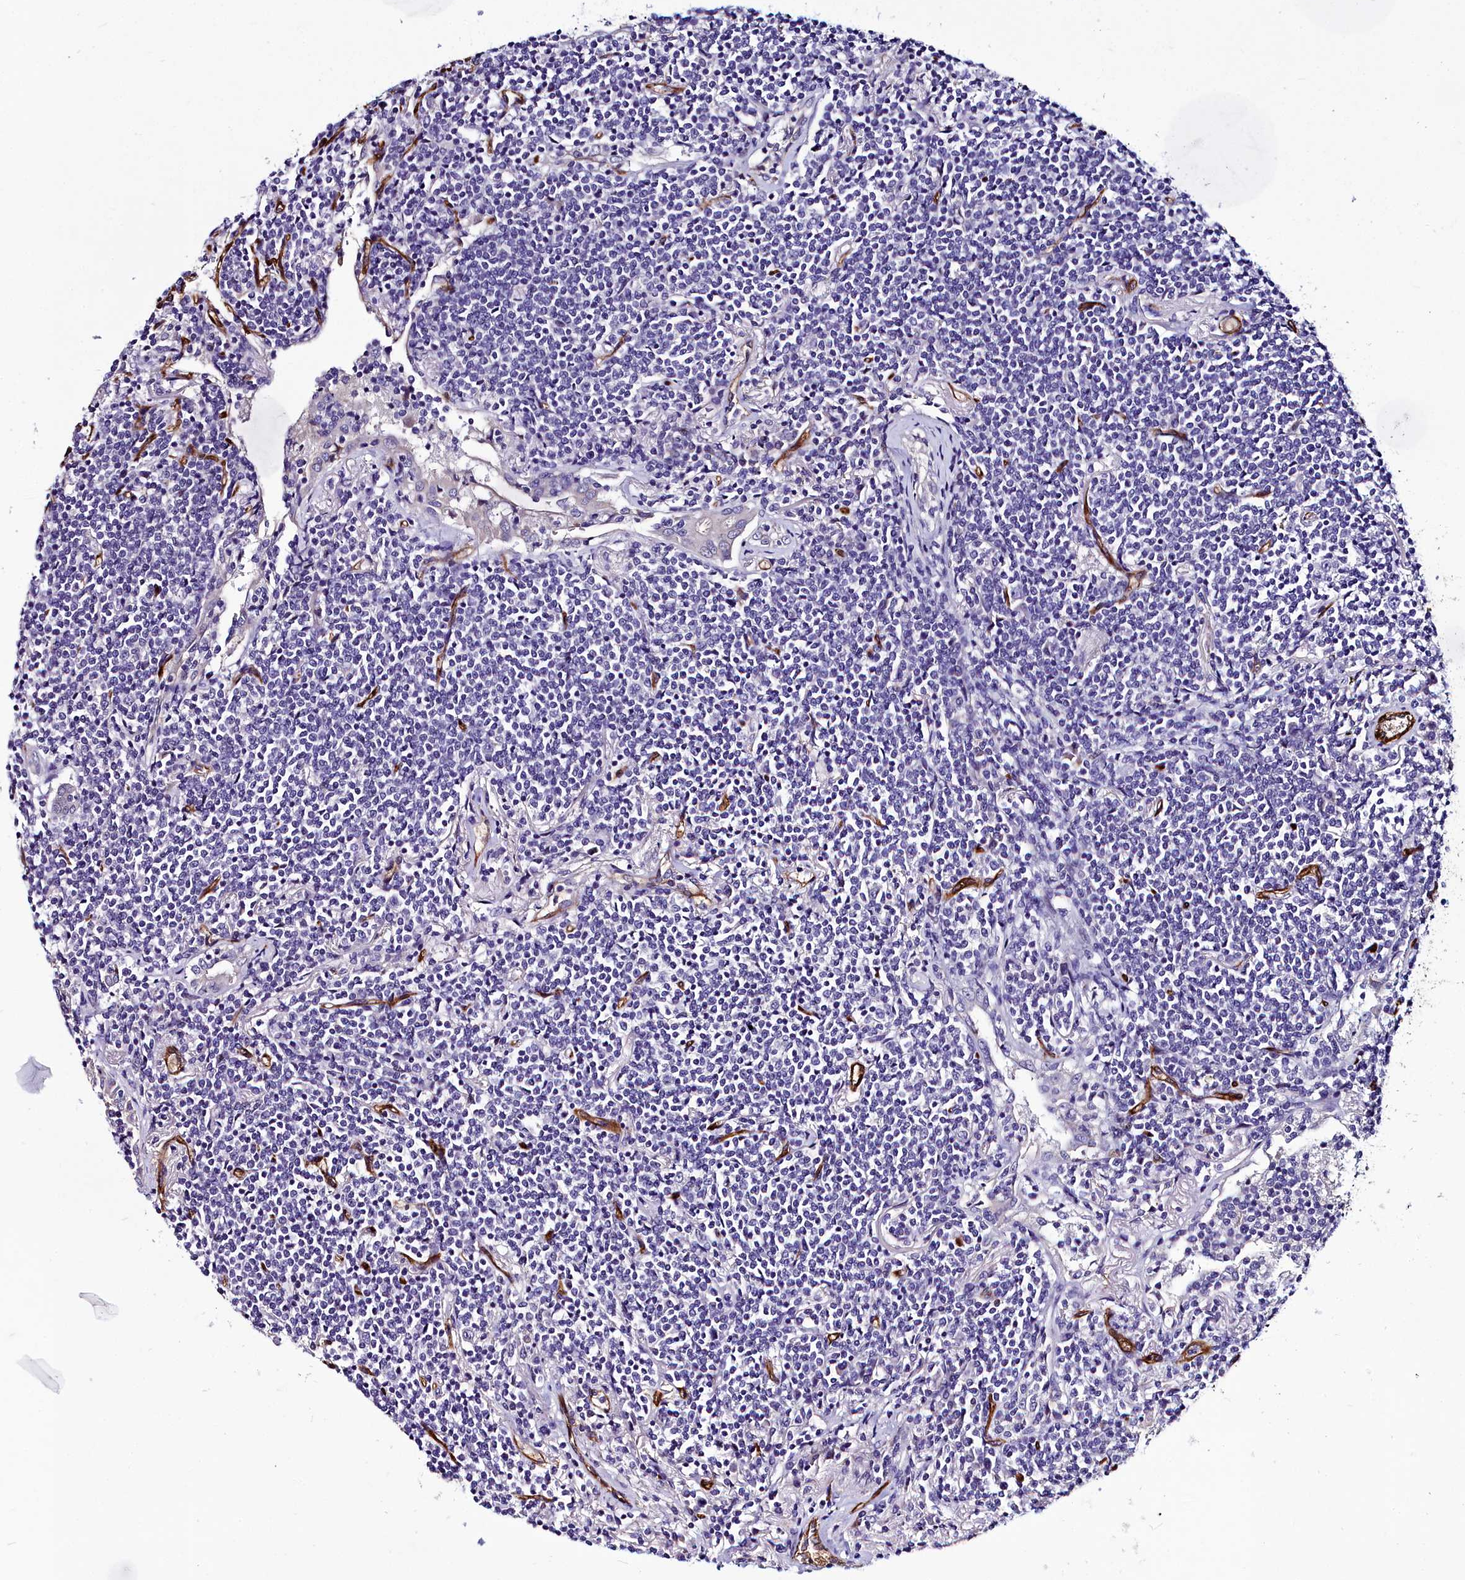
{"staining": {"intensity": "negative", "quantity": "none", "location": "none"}, "tissue": "lymphoma", "cell_type": "Tumor cells", "image_type": "cancer", "snomed": [{"axis": "morphology", "description": "Malignant lymphoma, non-Hodgkin's type, Low grade"}, {"axis": "topography", "description": "Lung"}], "caption": "The immunohistochemistry (IHC) histopathology image has no significant staining in tumor cells of lymphoma tissue. (Brightfield microscopy of DAB immunohistochemistry (IHC) at high magnification).", "gene": "CYP4F11", "patient": {"sex": "female", "age": 71}}